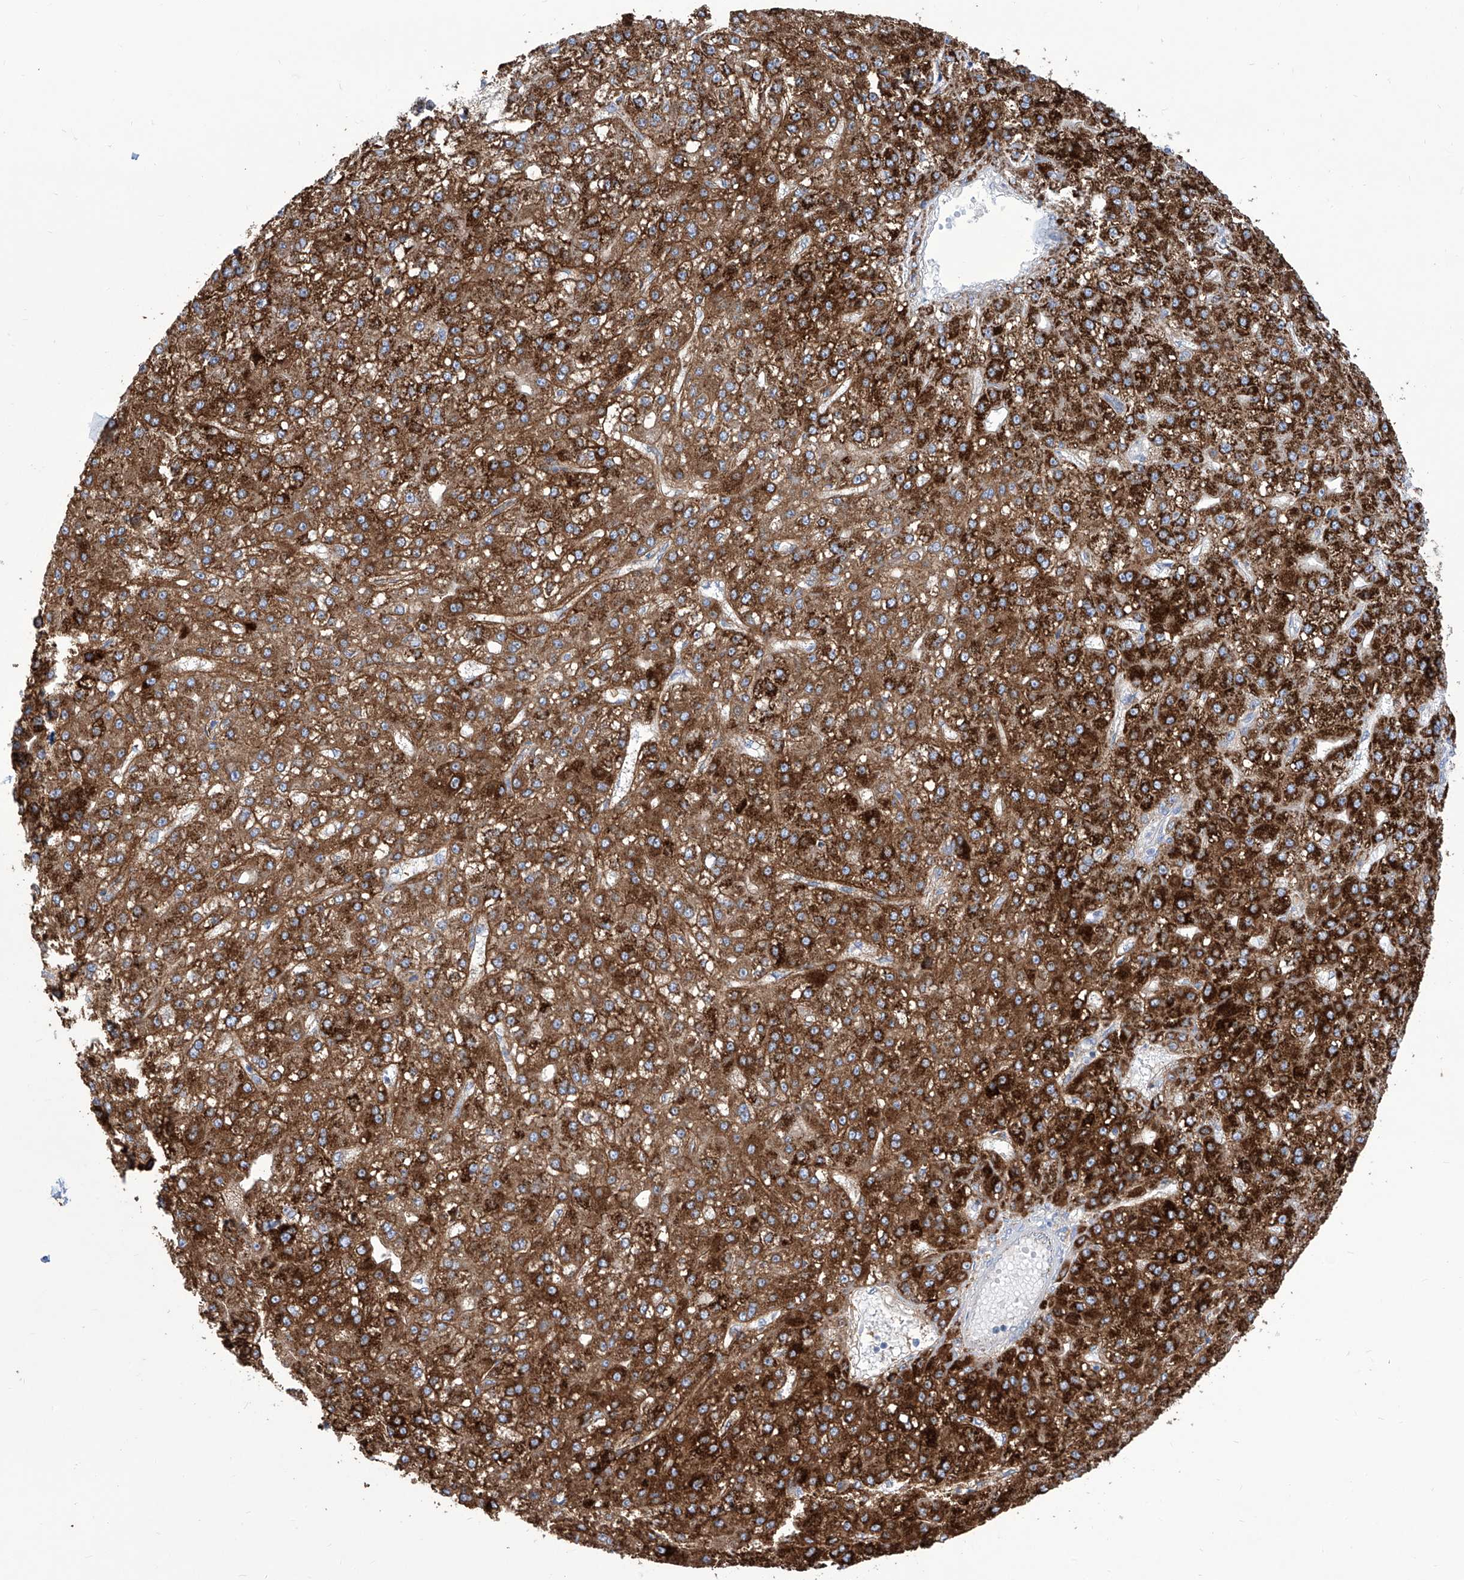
{"staining": {"intensity": "strong", "quantity": ">75%", "location": "cytoplasmic/membranous"}, "tissue": "liver cancer", "cell_type": "Tumor cells", "image_type": "cancer", "snomed": [{"axis": "morphology", "description": "Carcinoma, Hepatocellular, NOS"}, {"axis": "topography", "description": "Liver"}], "caption": "Immunohistochemistry histopathology image of neoplastic tissue: liver hepatocellular carcinoma stained using IHC displays high levels of strong protein expression localized specifically in the cytoplasmic/membranous of tumor cells, appearing as a cytoplasmic/membranous brown color.", "gene": "ALDH6A1", "patient": {"sex": "male", "age": 67}}